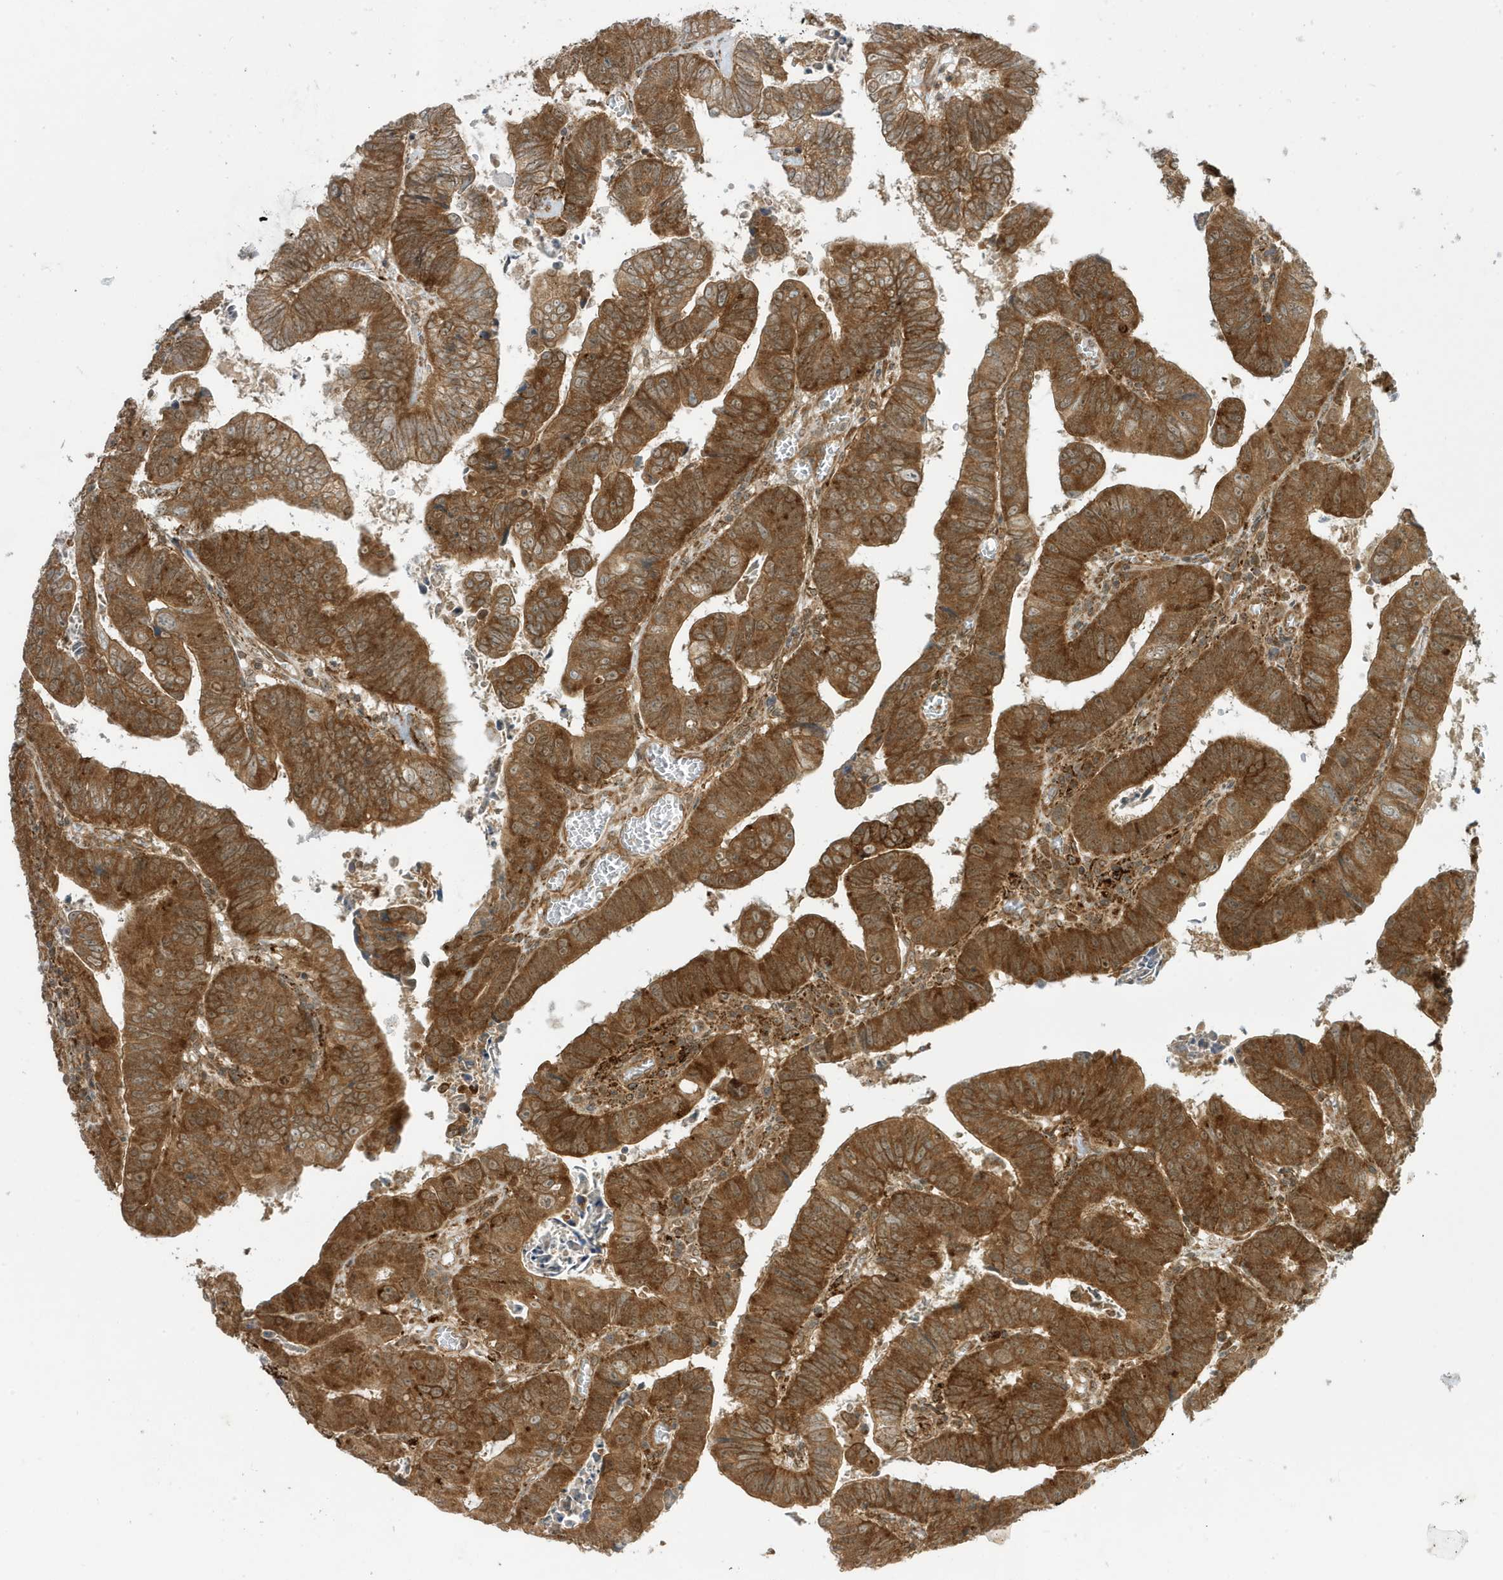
{"staining": {"intensity": "strong", "quantity": ">75%", "location": "cytoplasmic/membranous"}, "tissue": "colorectal cancer", "cell_type": "Tumor cells", "image_type": "cancer", "snomed": [{"axis": "morphology", "description": "Normal tissue, NOS"}, {"axis": "morphology", "description": "Adenocarcinoma, NOS"}, {"axis": "topography", "description": "Rectum"}], "caption": "The histopathology image reveals a brown stain indicating the presence of a protein in the cytoplasmic/membranous of tumor cells in colorectal adenocarcinoma.", "gene": "DHX36", "patient": {"sex": "female", "age": 65}}